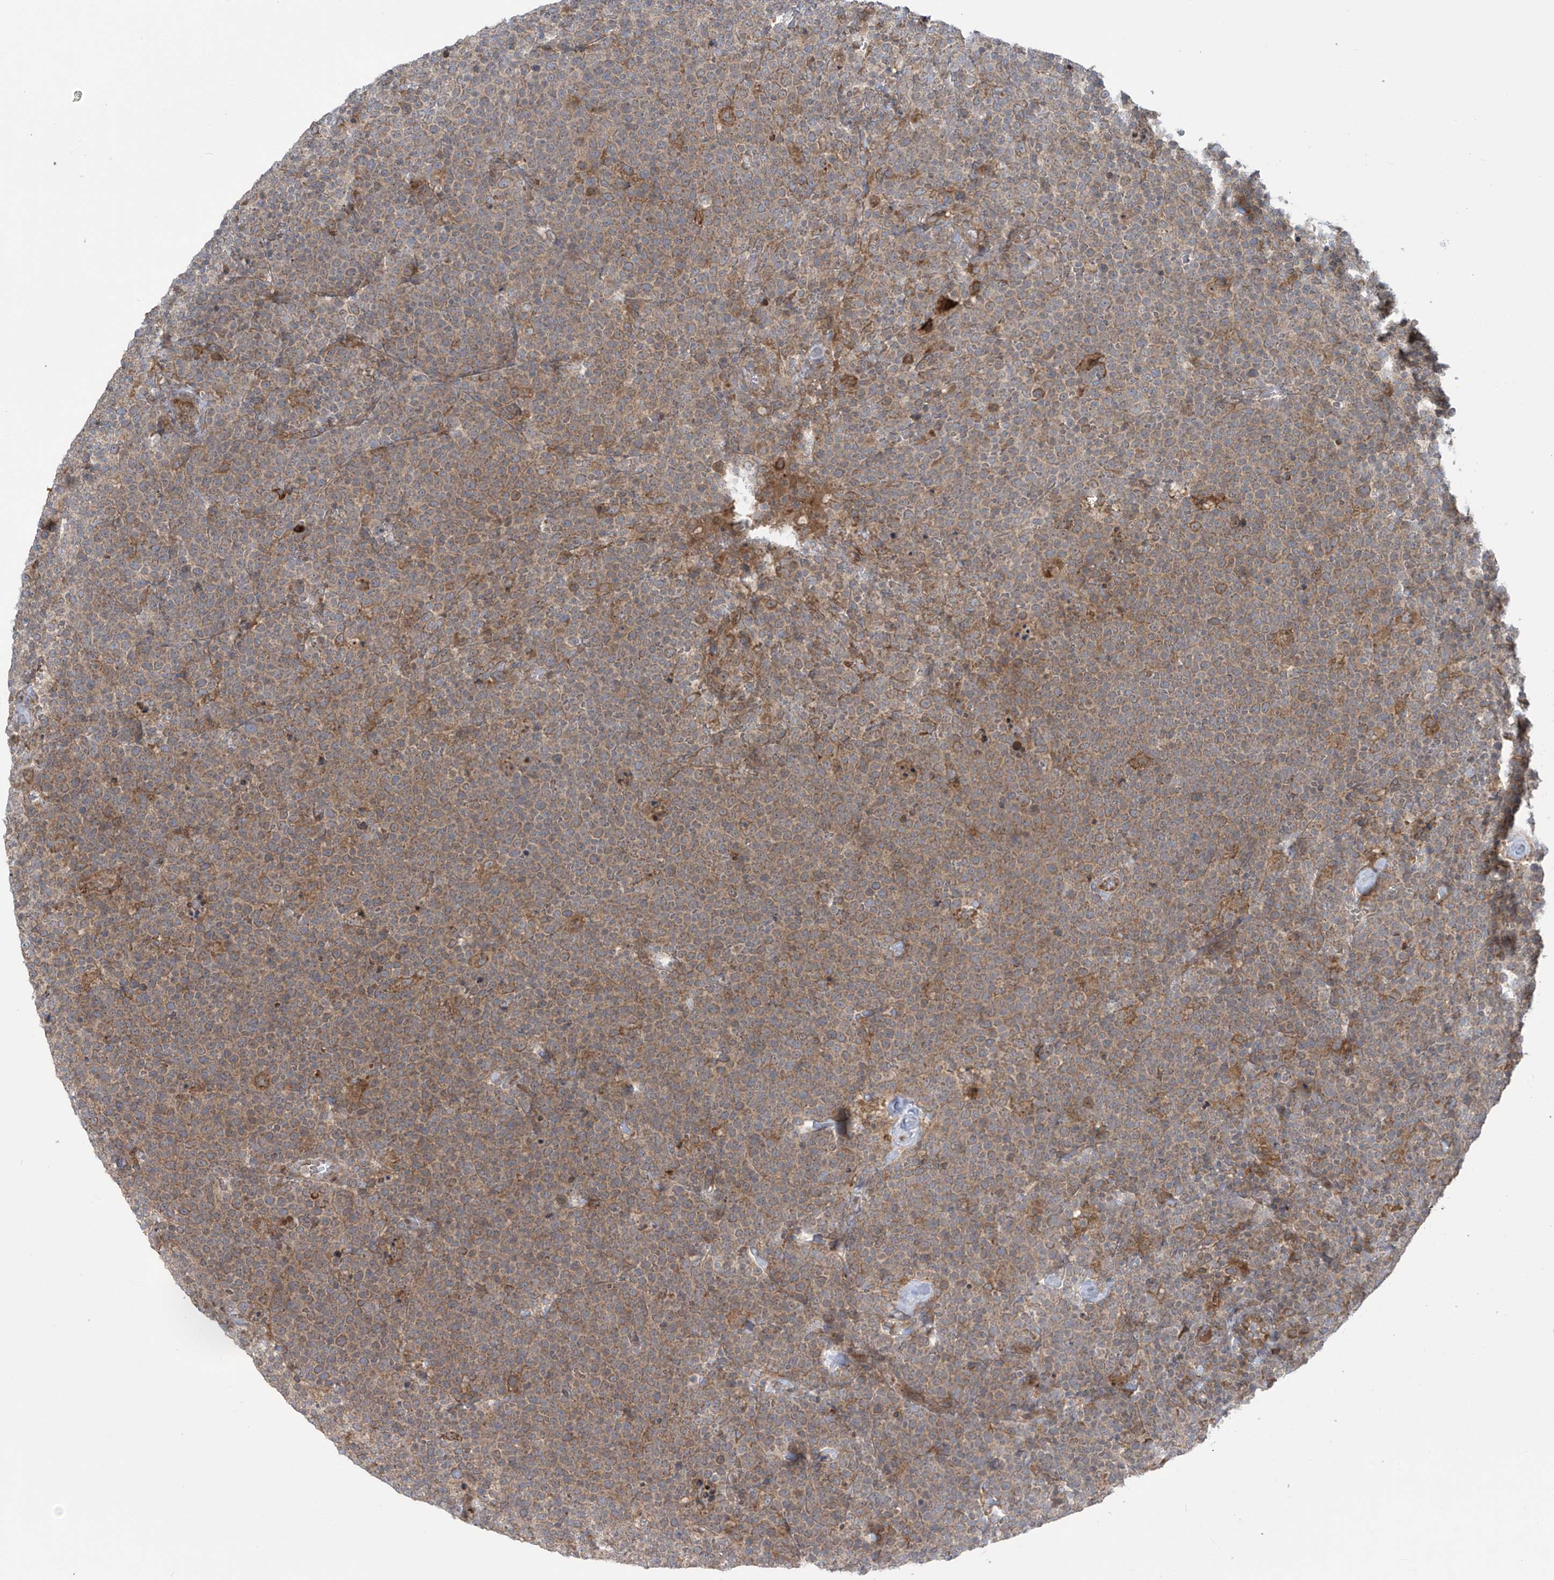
{"staining": {"intensity": "moderate", "quantity": "25%-75%", "location": "cytoplasmic/membranous"}, "tissue": "lymphoma", "cell_type": "Tumor cells", "image_type": "cancer", "snomed": [{"axis": "morphology", "description": "Malignant lymphoma, non-Hodgkin's type, High grade"}, {"axis": "topography", "description": "Lymph node"}], "caption": "Protein expression analysis of high-grade malignant lymphoma, non-Hodgkin's type exhibits moderate cytoplasmic/membranous staining in approximately 25%-75% of tumor cells.", "gene": "PPAT", "patient": {"sex": "male", "age": 61}}